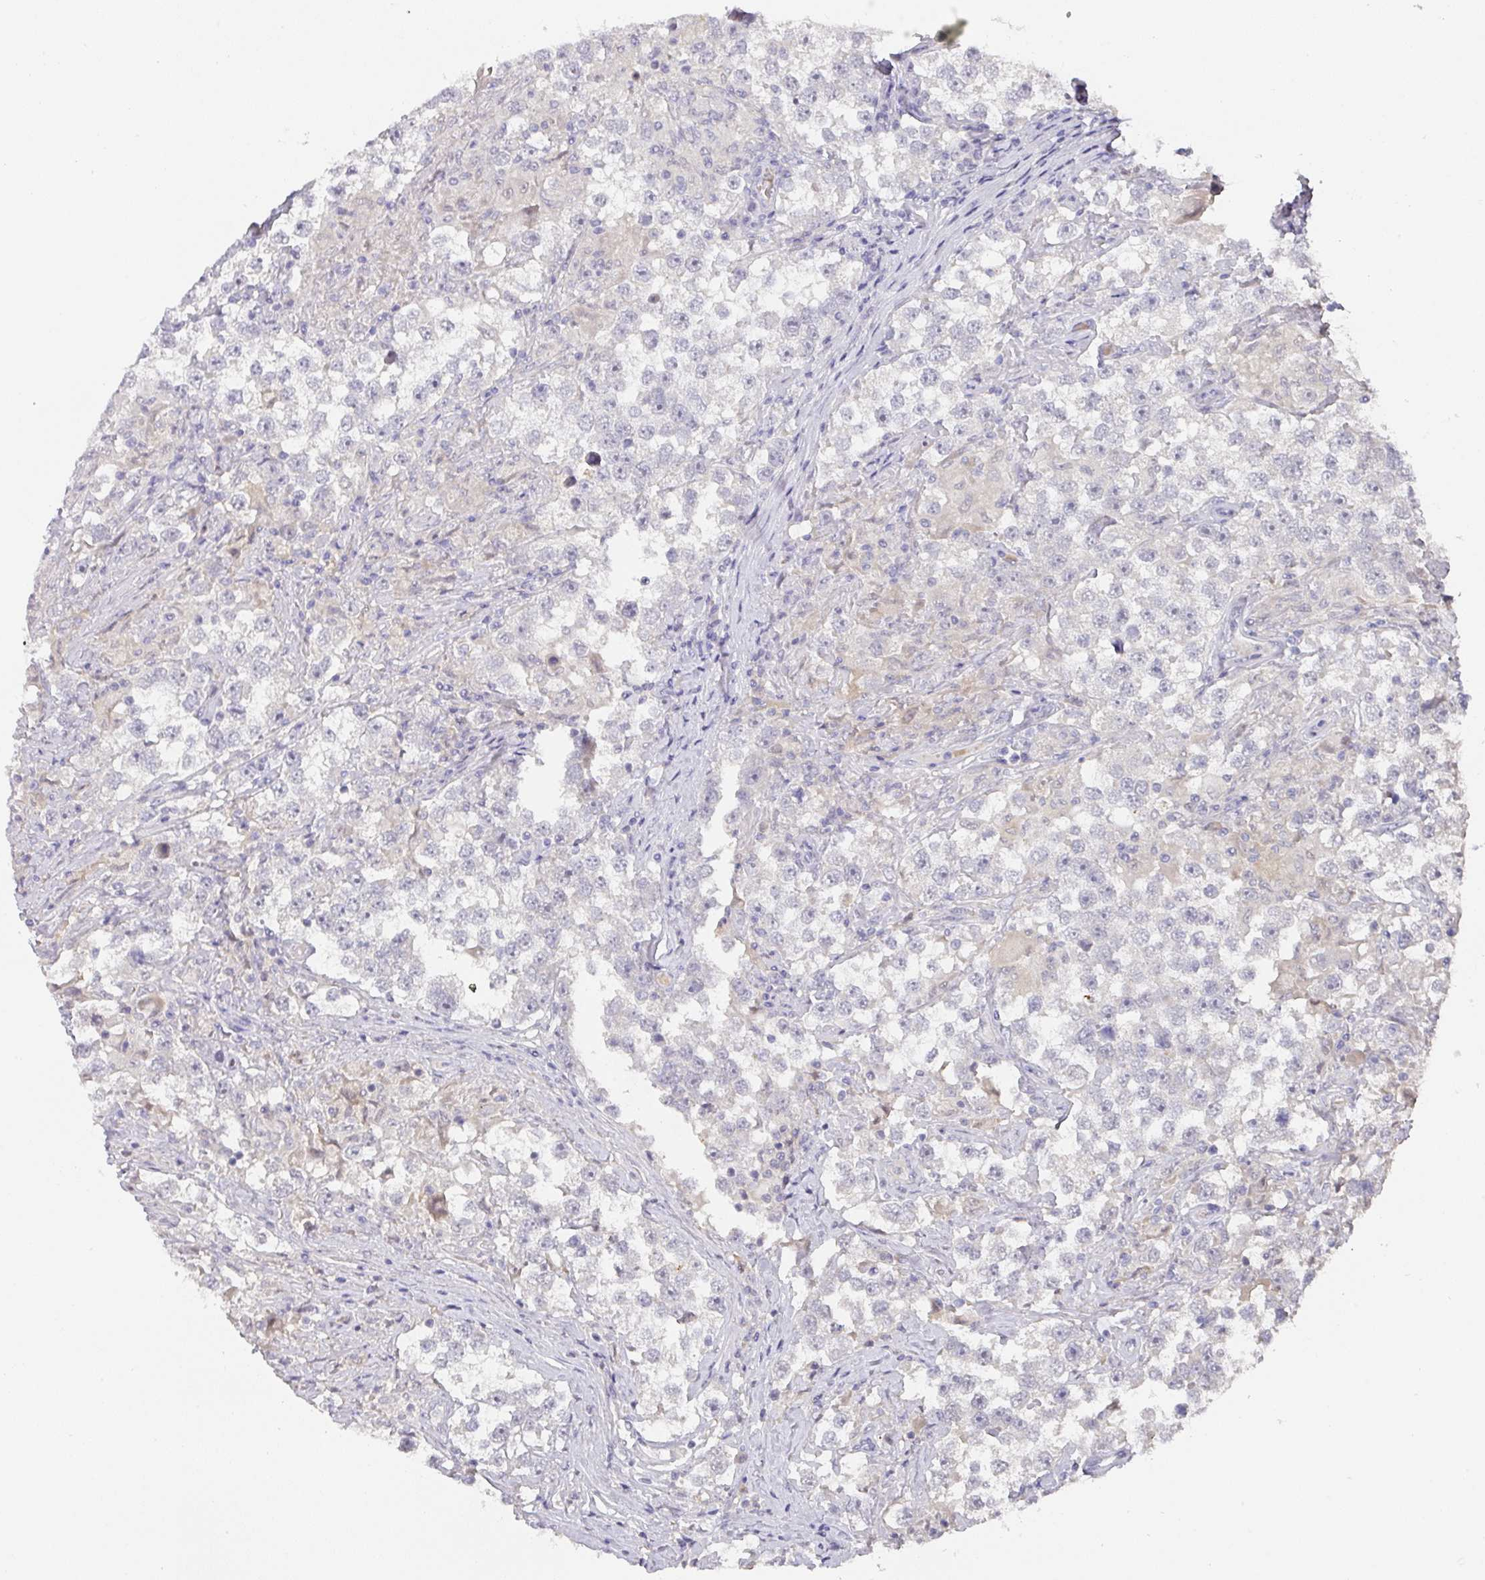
{"staining": {"intensity": "negative", "quantity": "none", "location": "none"}, "tissue": "testis cancer", "cell_type": "Tumor cells", "image_type": "cancer", "snomed": [{"axis": "morphology", "description": "Seminoma, NOS"}, {"axis": "topography", "description": "Testis"}], "caption": "A photomicrograph of human testis cancer (seminoma) is negative for staining in tumor cells.", "gene": "FOXN4", "patient": {"sex": "male", "age": 46}}